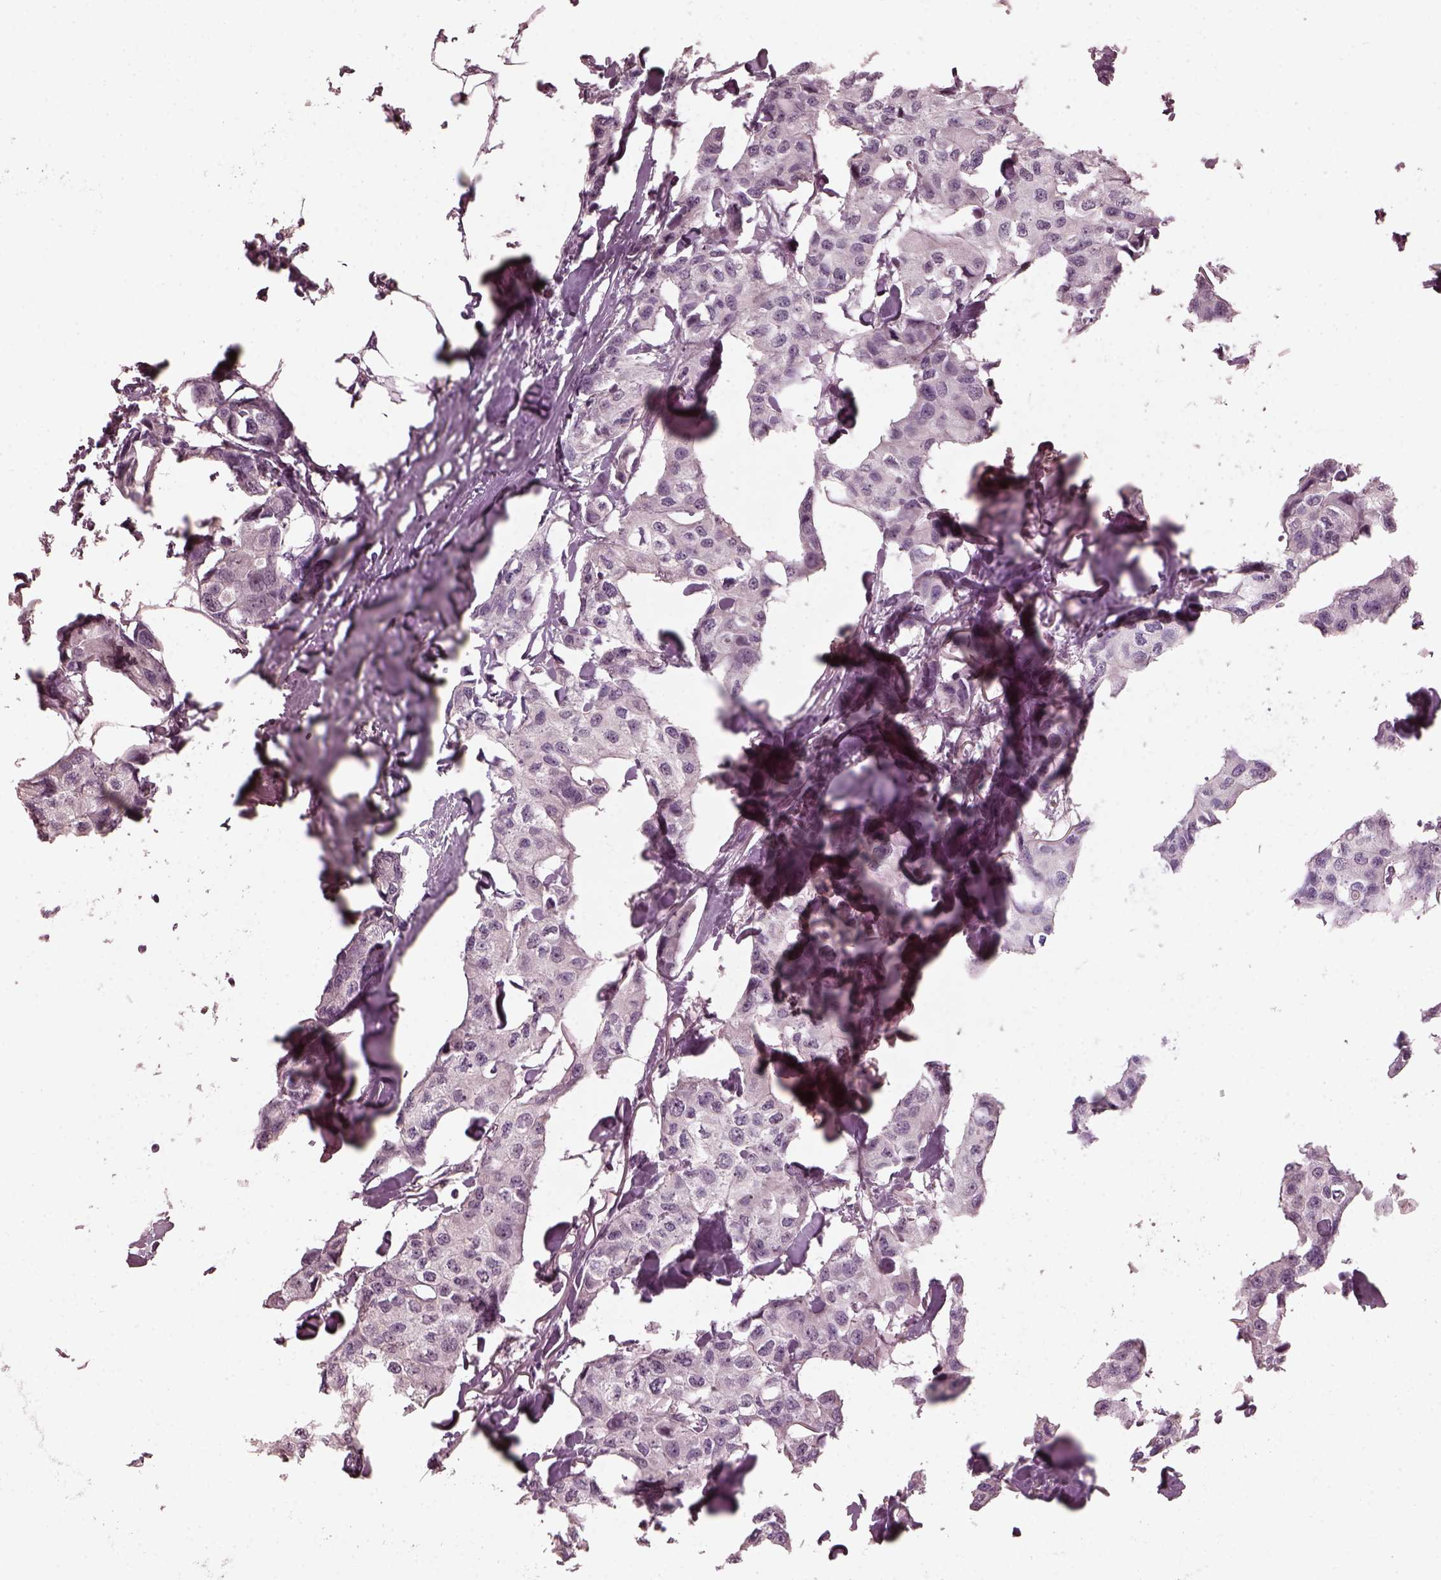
{"staining": {"intensity": "negative", "quantity": "none", "location": "none"}, "tissue": "breast cancer", "cell_type": "Tumor cells", "image_type": "cancer", "snomed": [{"axis": "morphology", "description": "Duct carcinoma"}, {"axis": "topography", "description": "Breast"}], "caption": "An immunohistochemistry (IHC) micrograph of breast cancer is shown. There is no staining in tumor cells of breast cancer.", "gene": "RCVRN", "patient": {"sex": "female", "age": 80}}